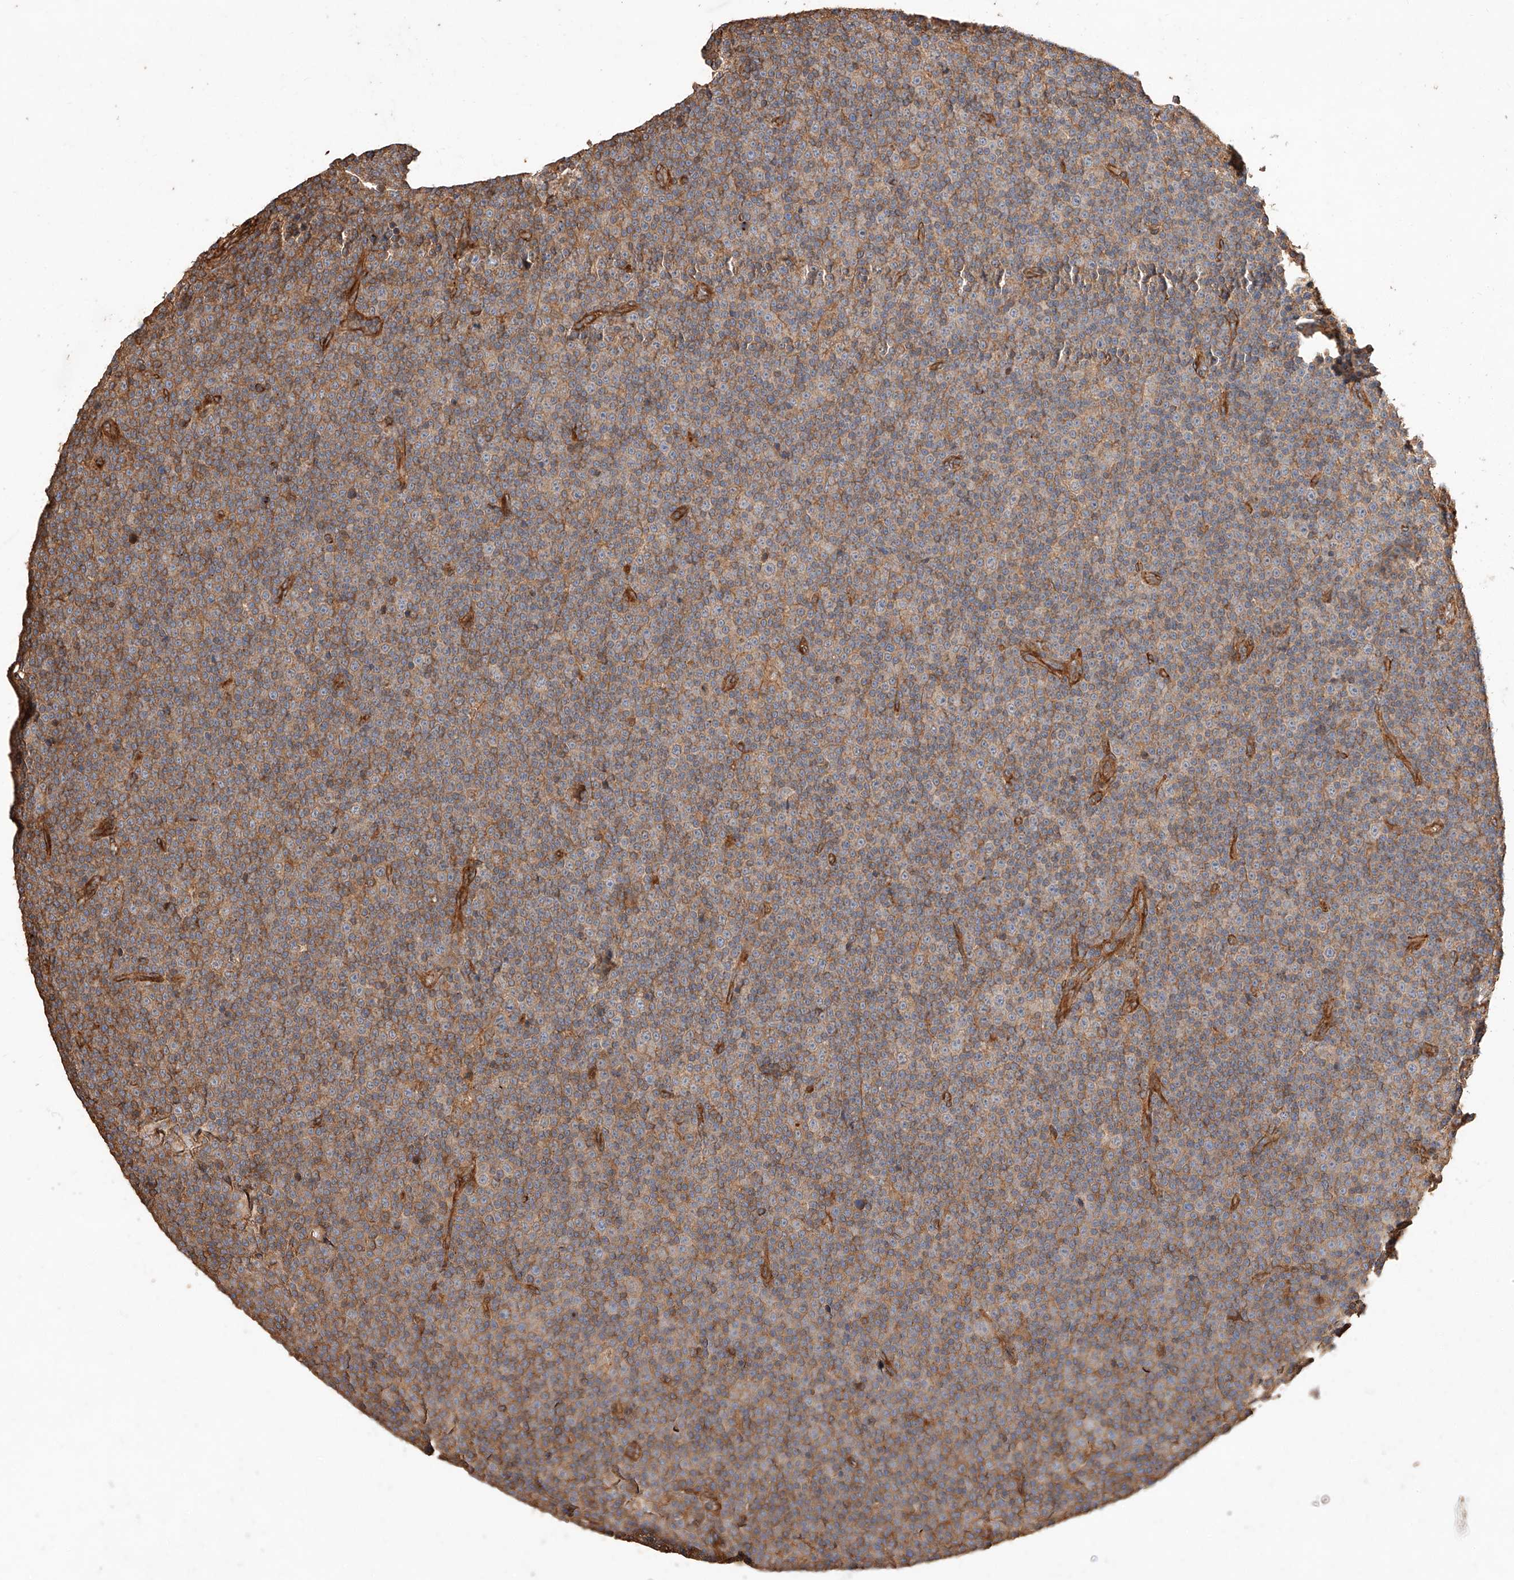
{"staining": {"intensity": "moderate", "quantity": "25%-75%", "location": "cytoplasmic/membranous"}, "tissue": "lymphoma", "cell_type": "Tumor cells", "image_type": "cancer", "snomed": [{"axis": "morphology", "description": "Malignant lymphoma, non-Hodgkin's type, Low grade"}, {"axis": "topography", "description": "Lymph node"}], "caption": "Lymphoma stained for a protein (brown) reveals moderate cytoplasmic/membranous positive staining in about 25%-75% of tumor cells.", "gene": "GHDC", "patient": {"sex": "female", "age": 67}}